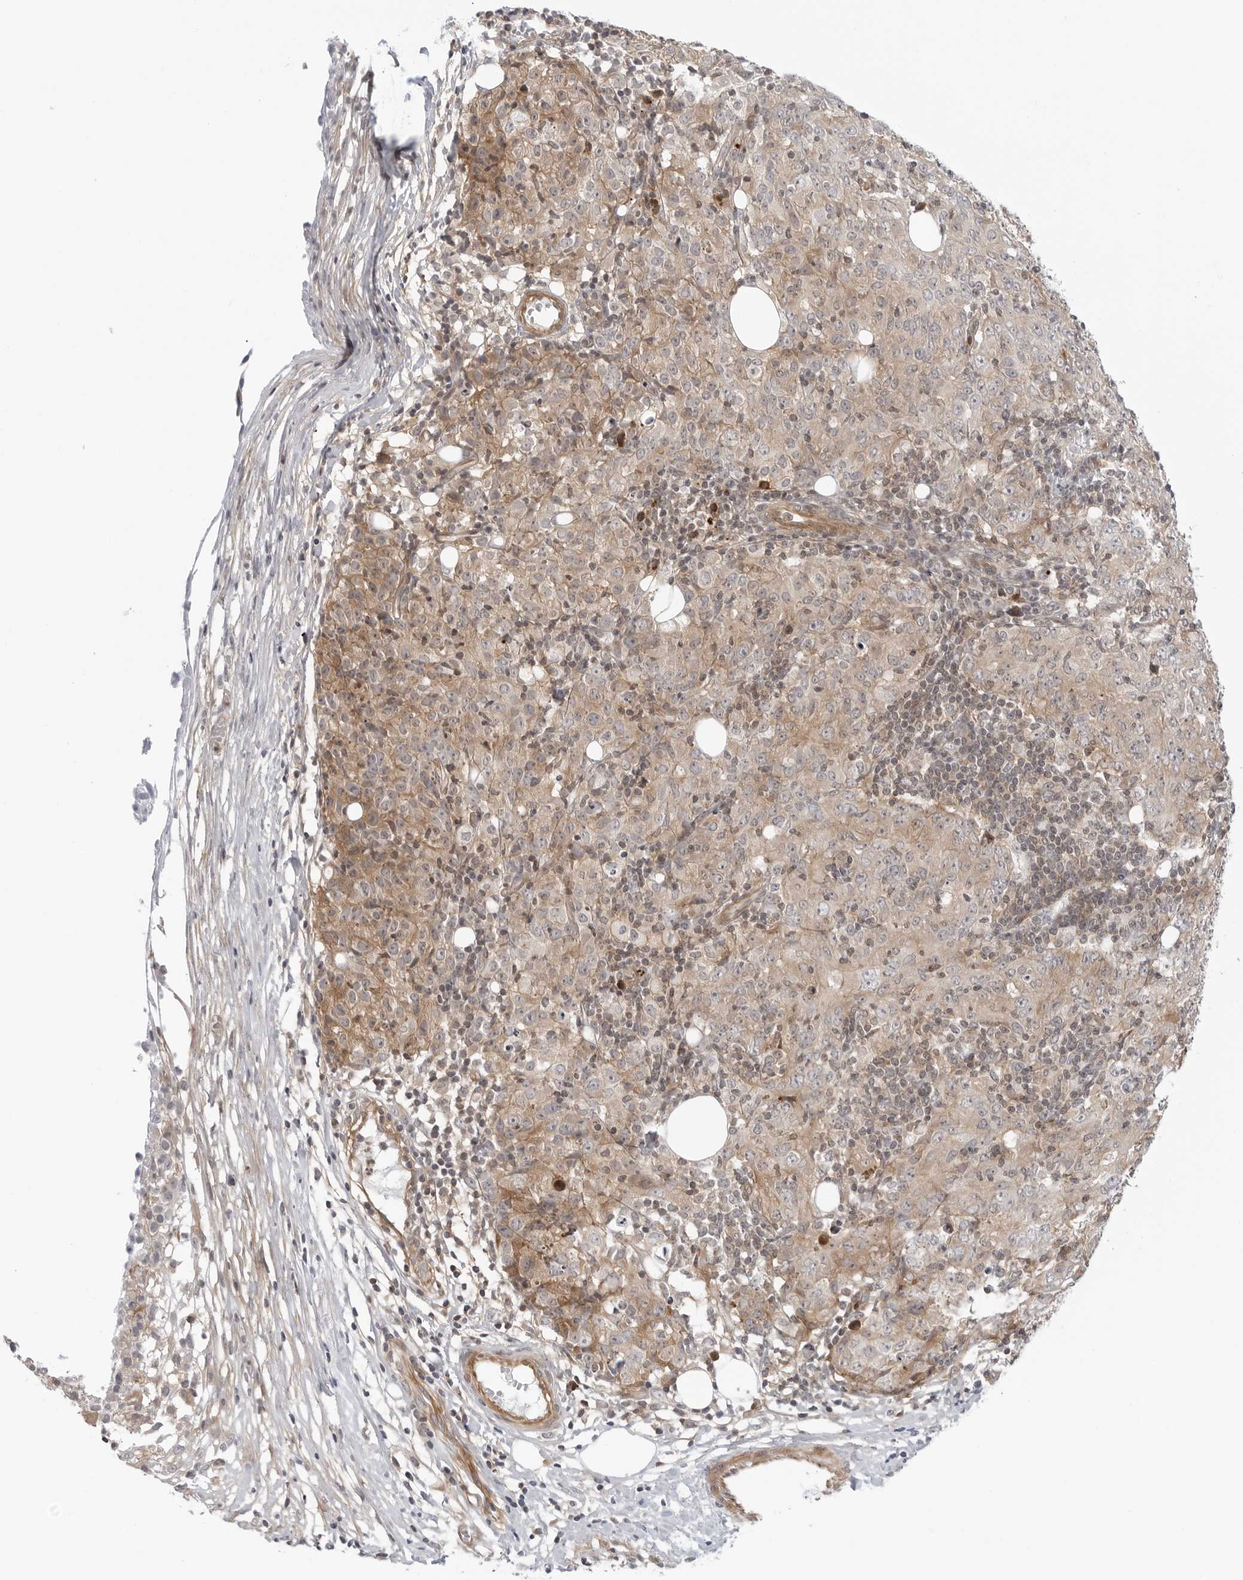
{"staining": {"intensity": "moderate", "quantity": "25%-75%", "location": "cytoplasmic/membranous"}, "tissue": "ovarian cancer", "cell_type": "Tumor cells", "image_type": "cancer", "snomed": [{"axis": "morphology", "description": "Carcinoma, endometroid"}, {"axis": "topography", "description": "Ovary"}], "caption": "The image displays staining of ovarian cancer, revealing moderate cytoplasmic/membranous protein staining (brown color) within tumor cells.", "gene": "STXBP3", "patient": {"sex": "female", "age": 42}}